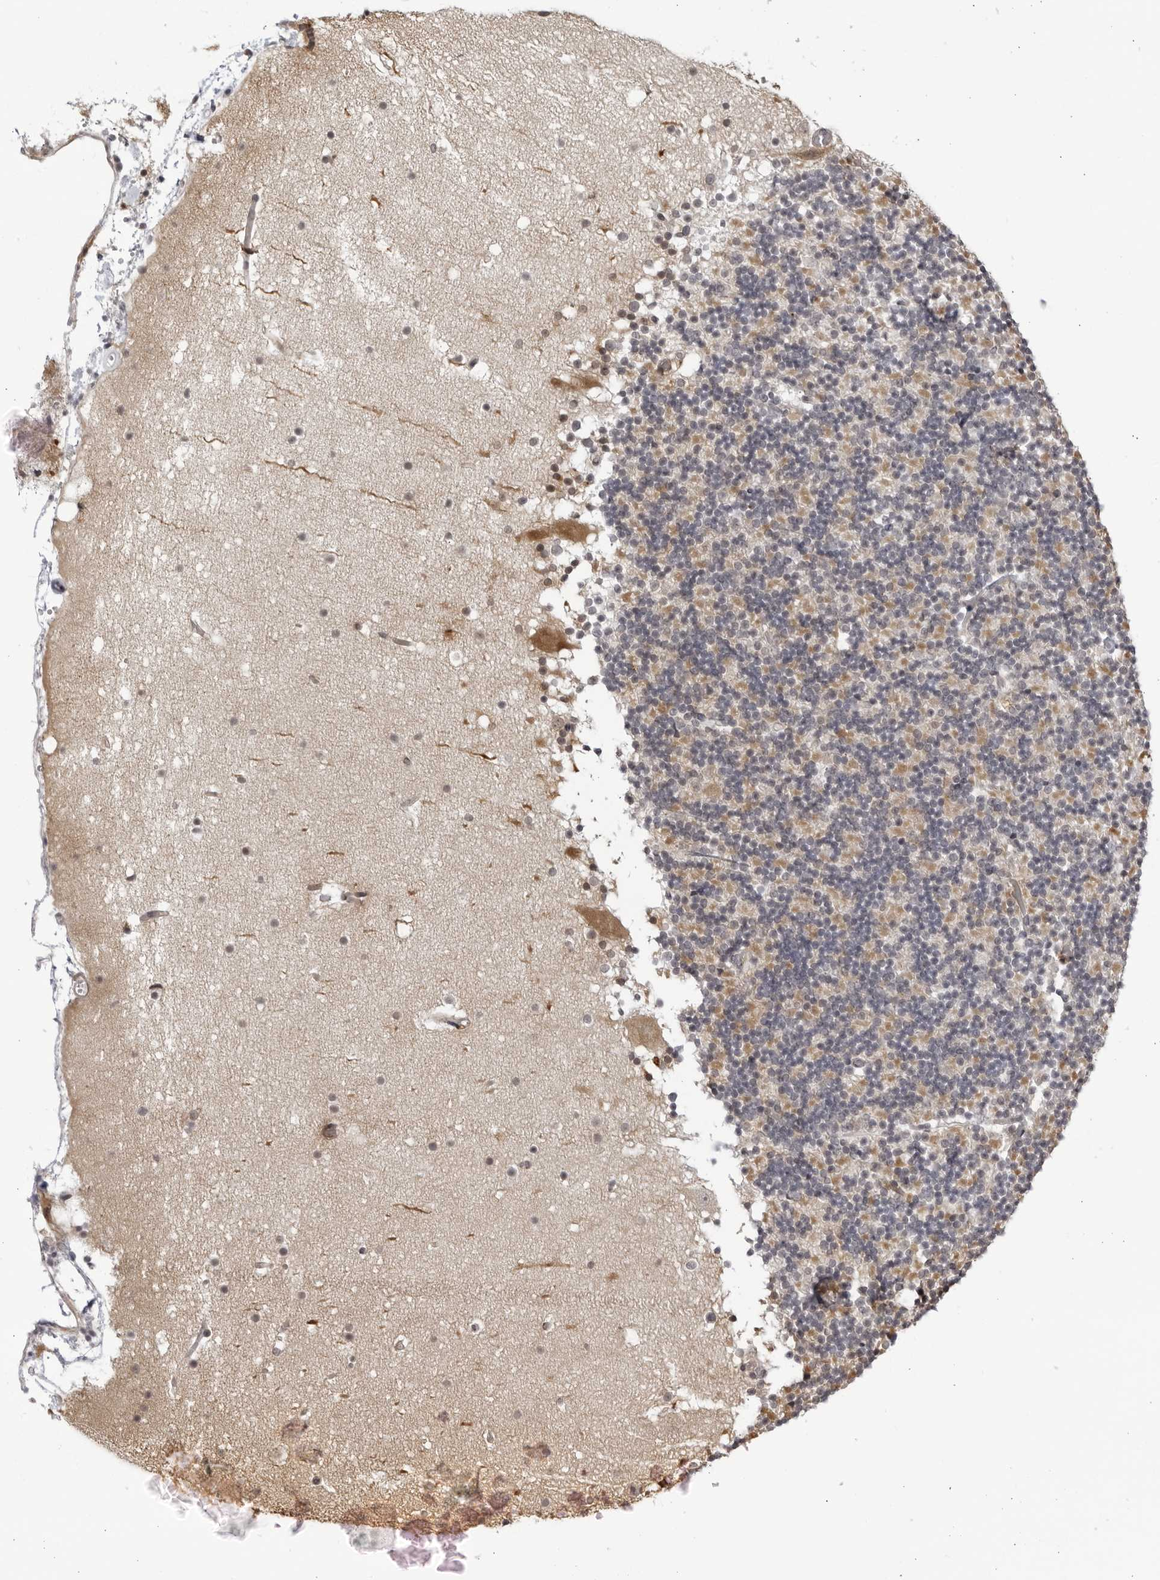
{"staining": {"intensity": "weak", "quantity": "<25%", "location": "cytoplasmic/membranous"}, "tissue": "cerebellum", "cell_type": "Cells in granular layer", "image_type": "normal", "snomed": [{"axis": "morphology", "description": "Normal tissue, NOS"}, {"axis": "topography", "description": "Cerebellum"}], "caption": "Cells in granular layer show no significant protein staining in unremarkable cerebellum. (DAB immunohistochemistry with hematoxylin counter stain).", "gene": "CNBD1", "patient": {"sex": "male", "age": 57}}